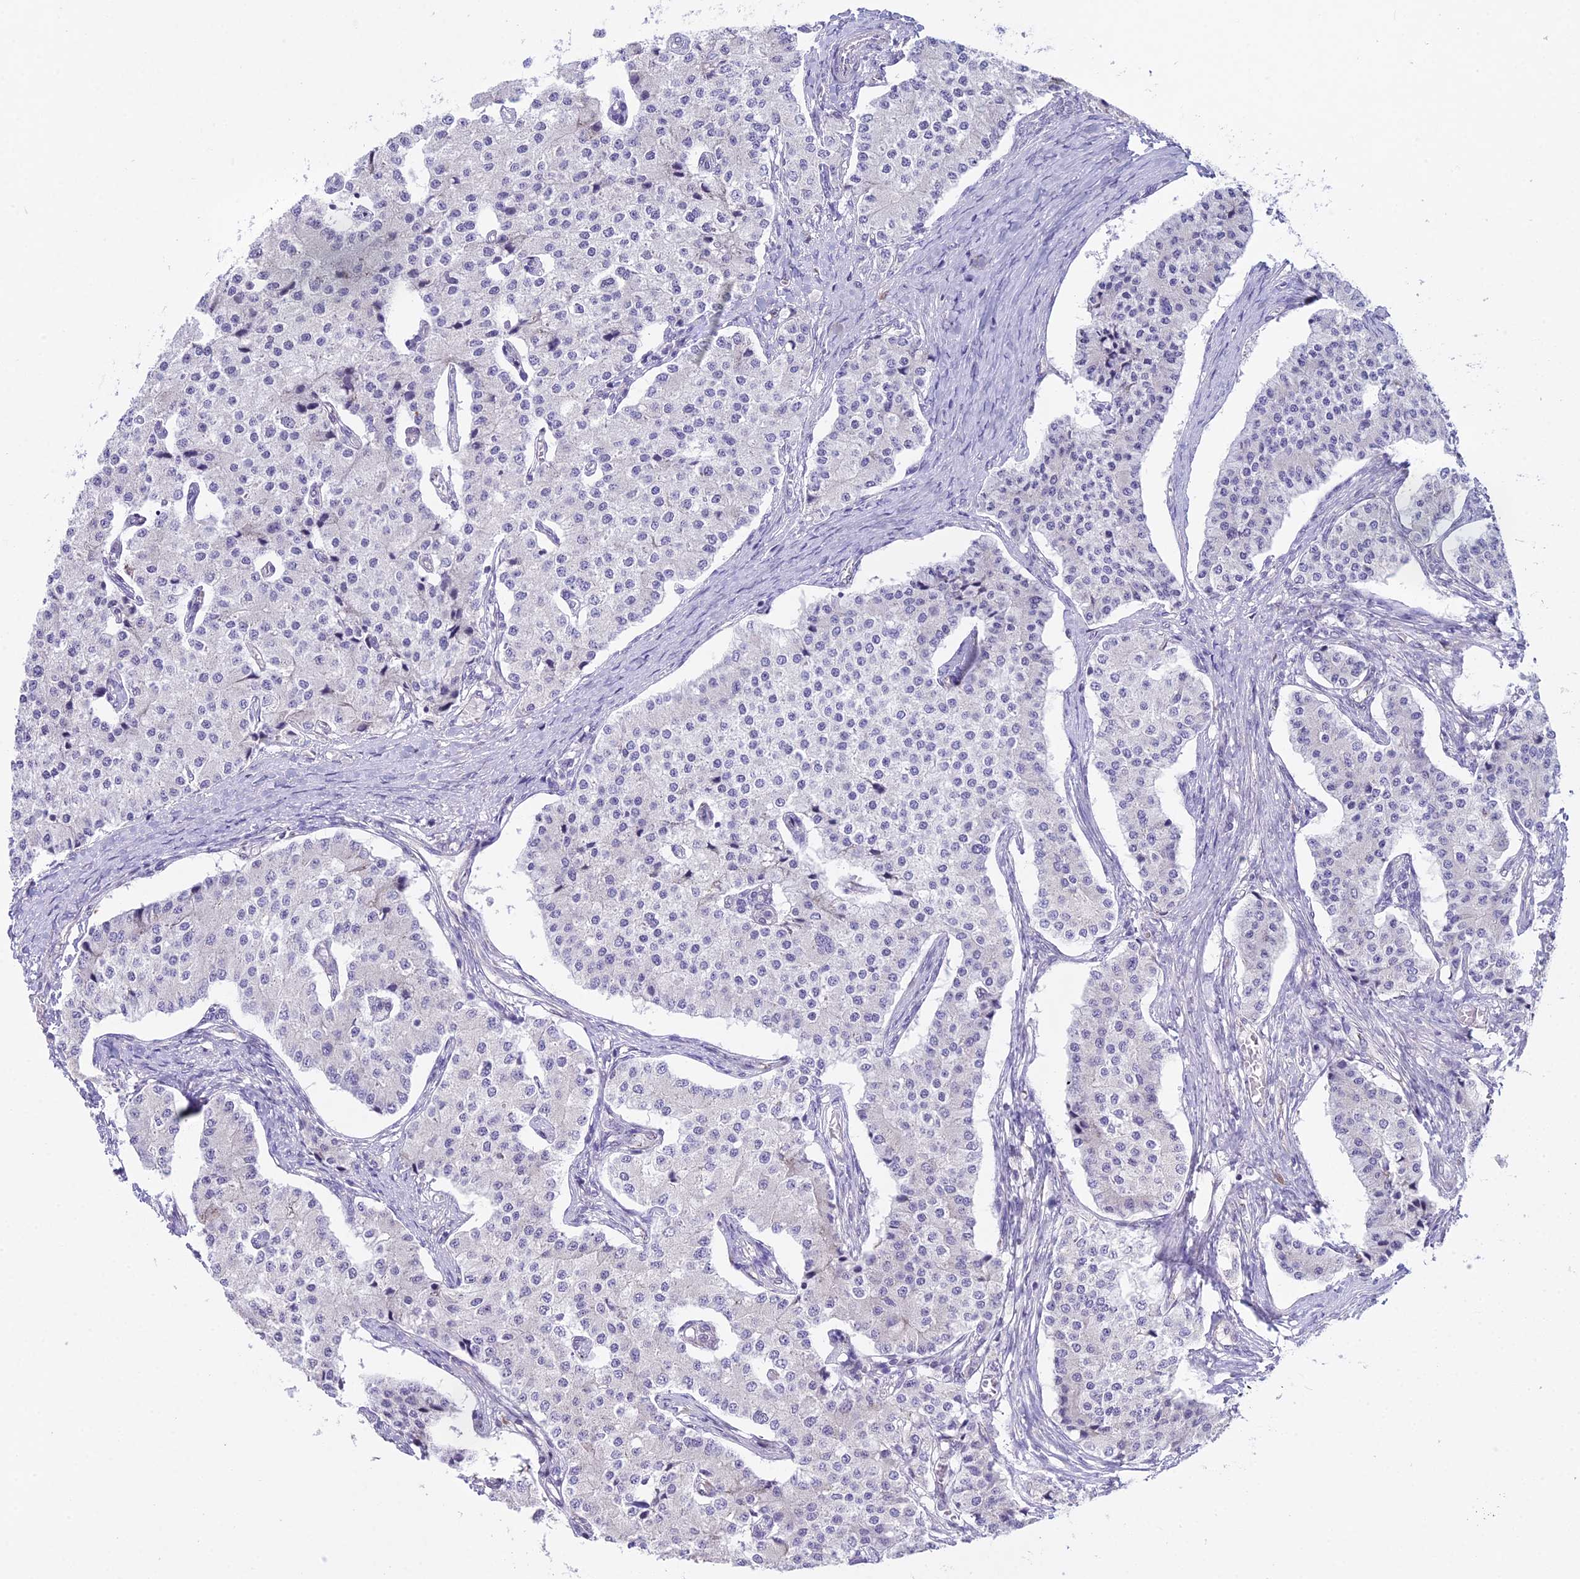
{"staining": {"intensity": "negative", "quantity": "none", "location": "none"}, "tissue": "carcinoid", "cell_type": "Tumor cells", "image_type": "cancer", "snomed": [{"axis": "morphology", "description": "Carcinoid, malignant, NOS"}, {"axis": "topography", "description": "Colon"}], "caption": "The photomicrograph displays no staining of tumor cells in carcinoid.", "gene": "RPS26", "patient": {"sex": "female", "age": 52}}